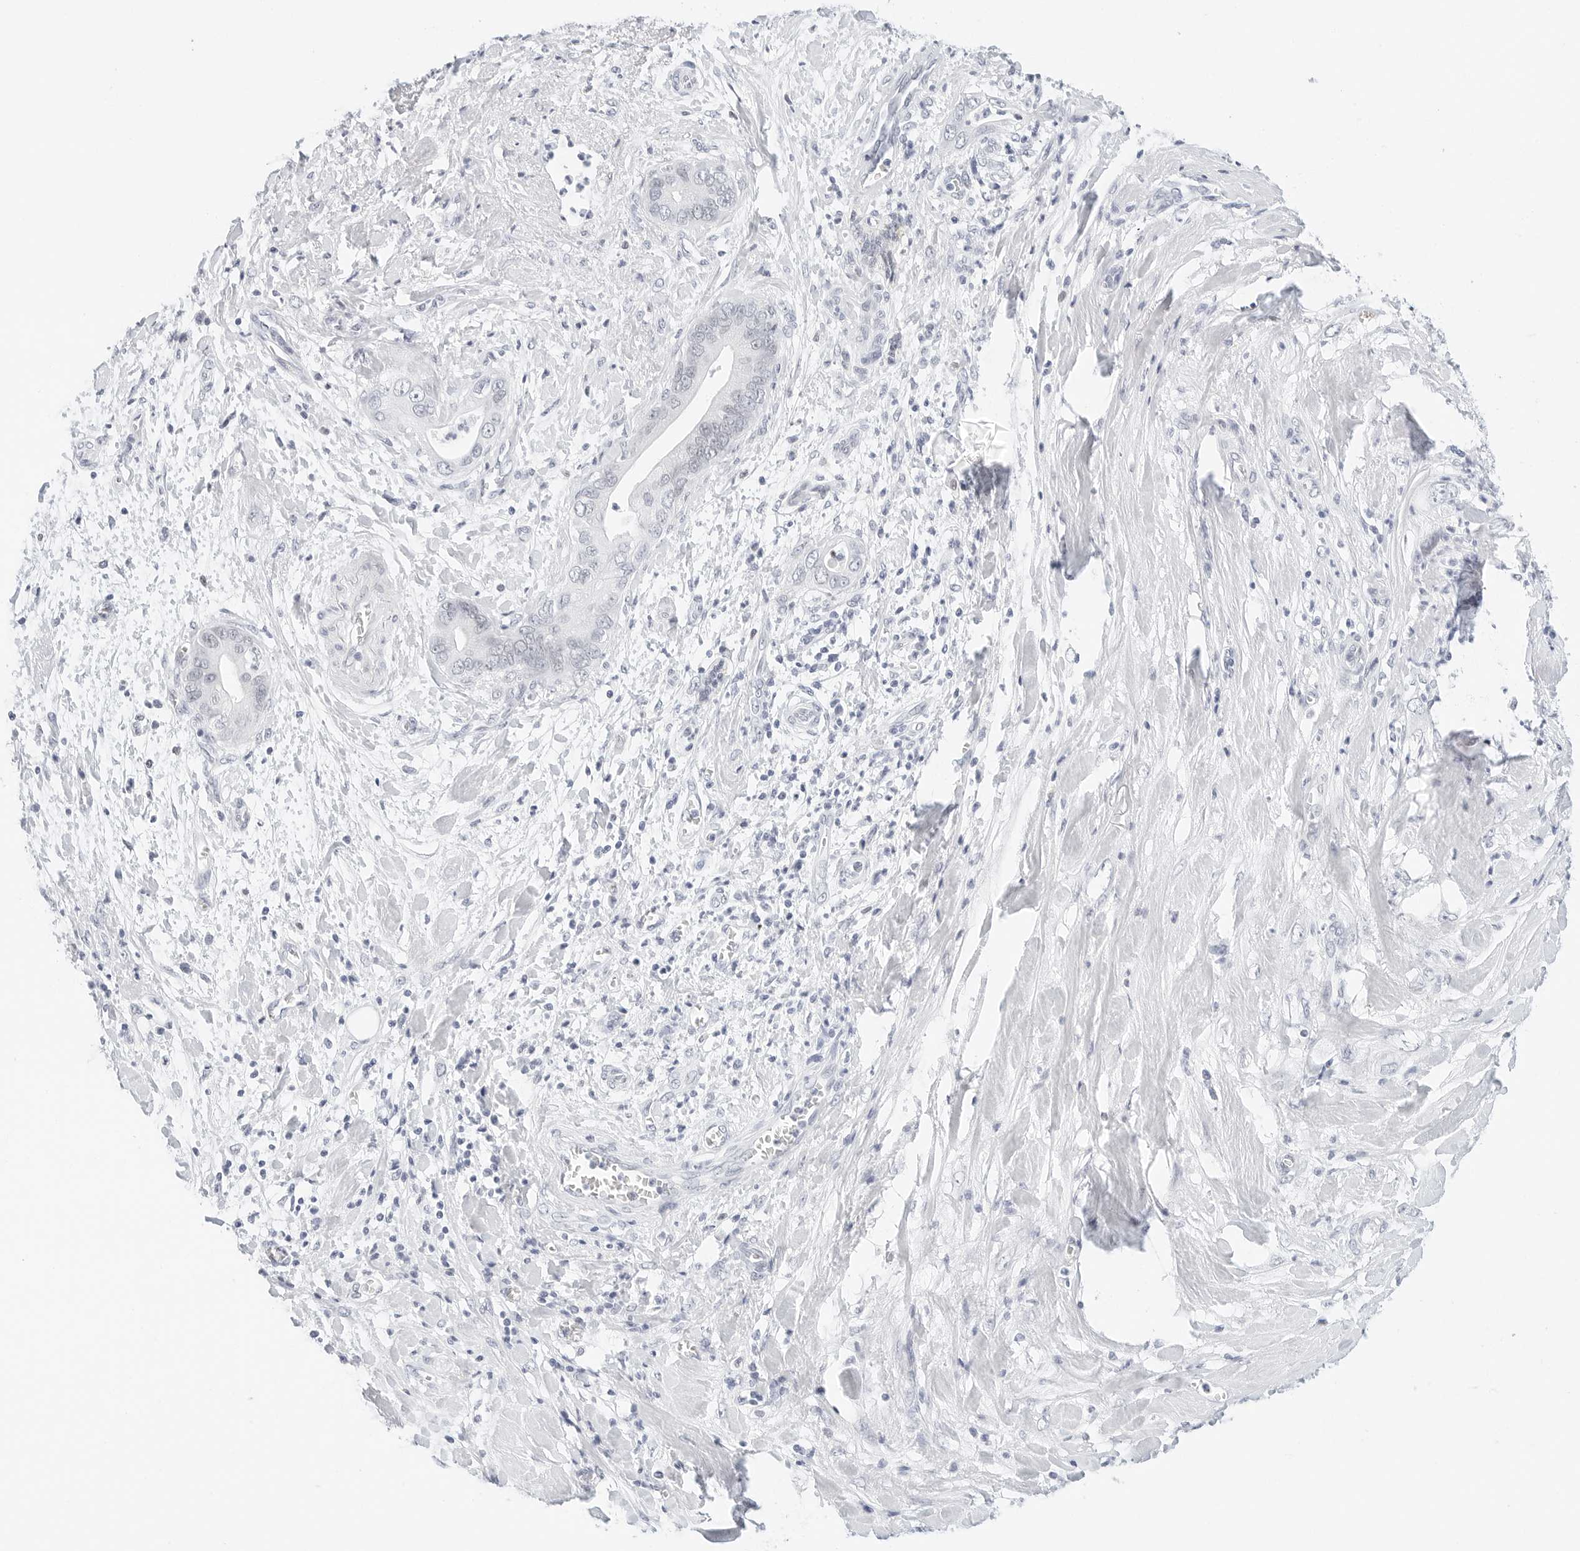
{"staining": {"intensity": "negative", "quantity": "none", "location": "none"}, "tissue": "pancreatic cancer", "cell_type": "Tumor cells", "image_type": "cancer", "snomed": [{"axis": "morphology", "description": "Adenocarcinoma, NOS"}, {"axis": "topography", "description": "Pancreas"}], "caption": "Immunohistochemical staining of pancreatic cancer (adenocarcinoma) shows no significant expression in tumor cells.", "gene": "CD22", "patient": {"sex": "female", "age": 78}}